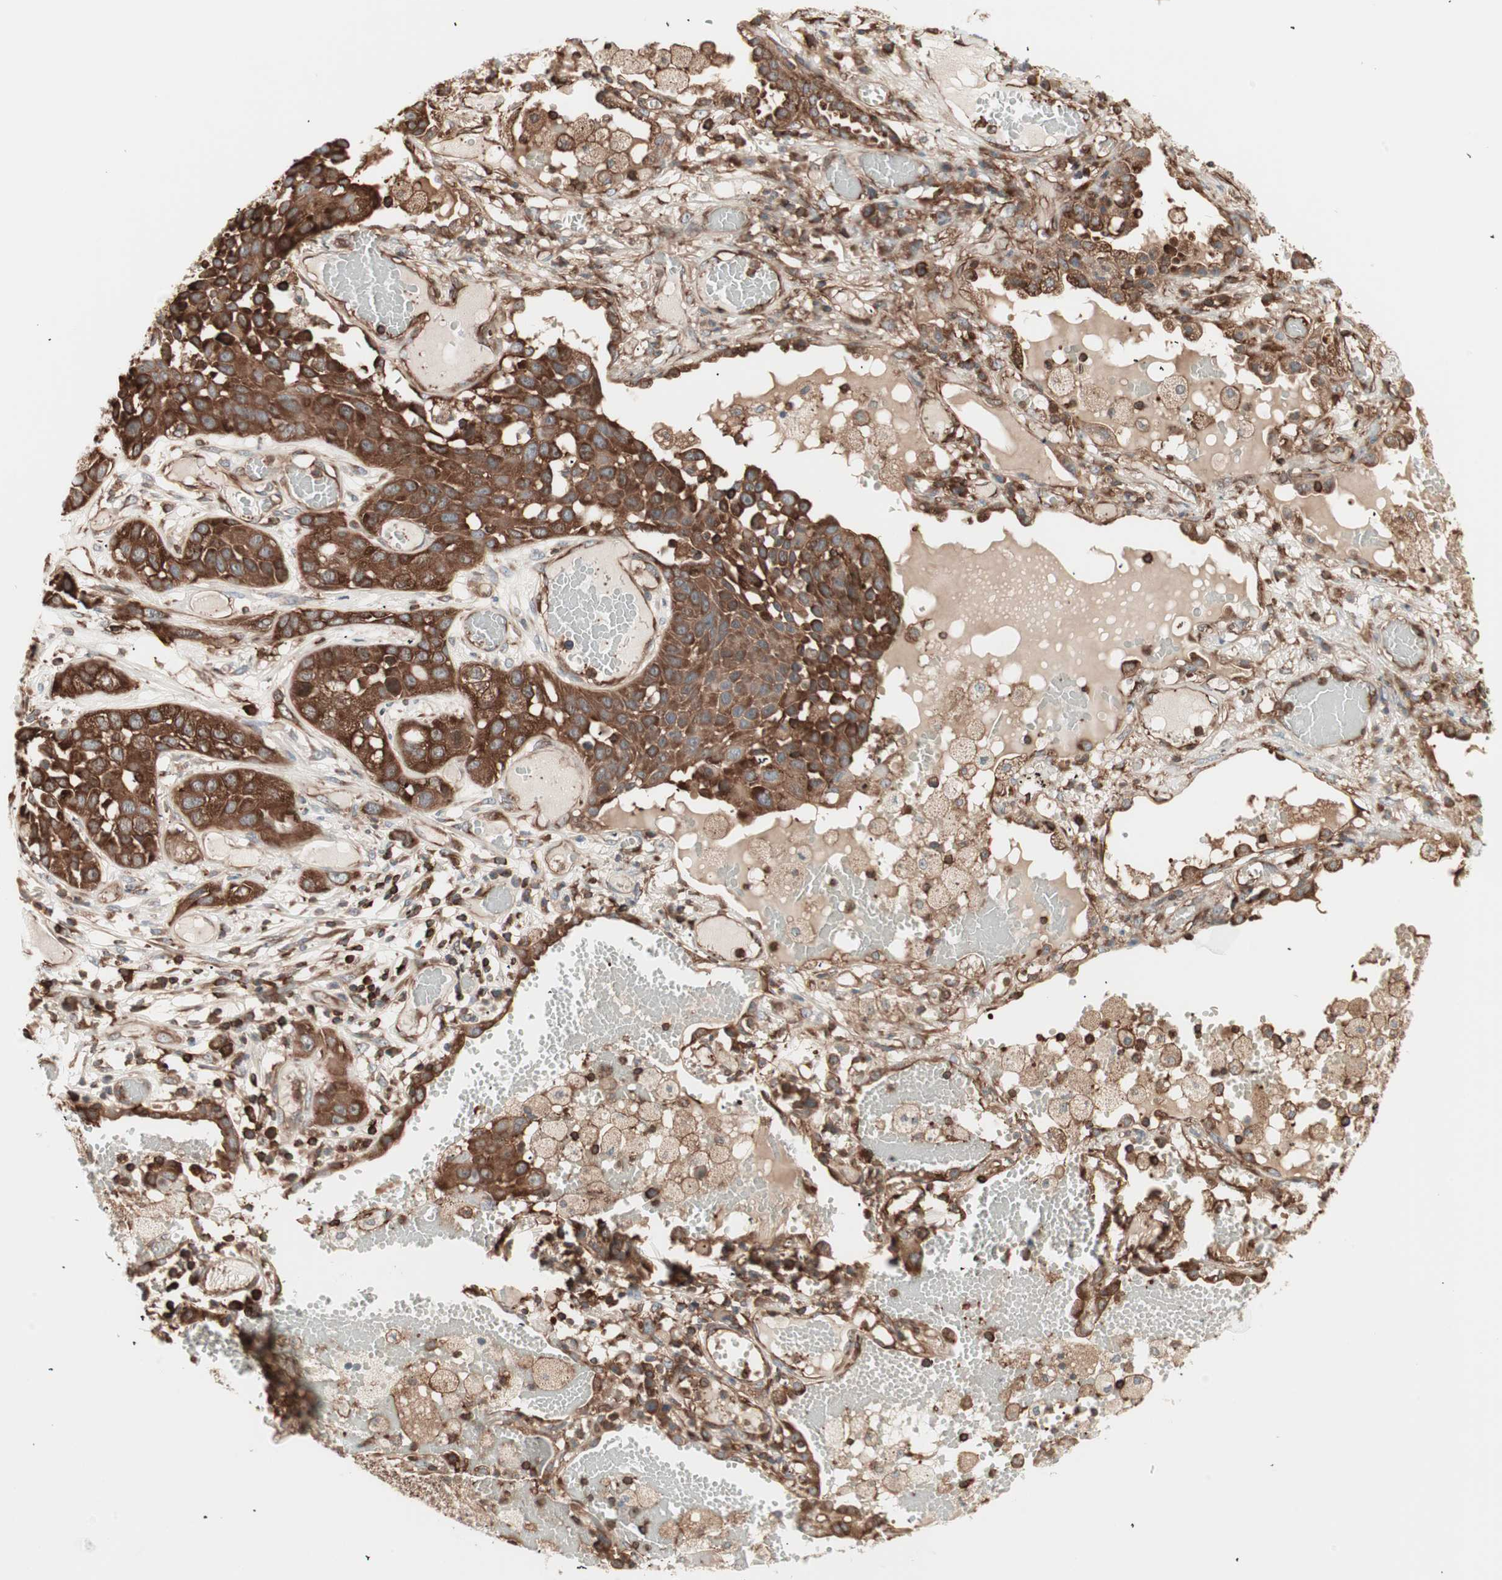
{"staining": {"intensity": "strong", "quantity": ">75%", "location": "cytoplasmic/membranous"}, "tissue": "lung cancer", "cell_type": "Tumor cells", "image_type": "cancer", "snomed": [{"axis": "morphology", "description": "Squamous cell carcinoma, NOS"}, {"axis": "topography", "description": "Lung"}], "caption": "A brown stain highlights strong cytoplasmic/membranous expression of a protein in lung cancer tumor cells.", "gene": "TCP11L1", "patient": {"sex": "male", "age": 71}}